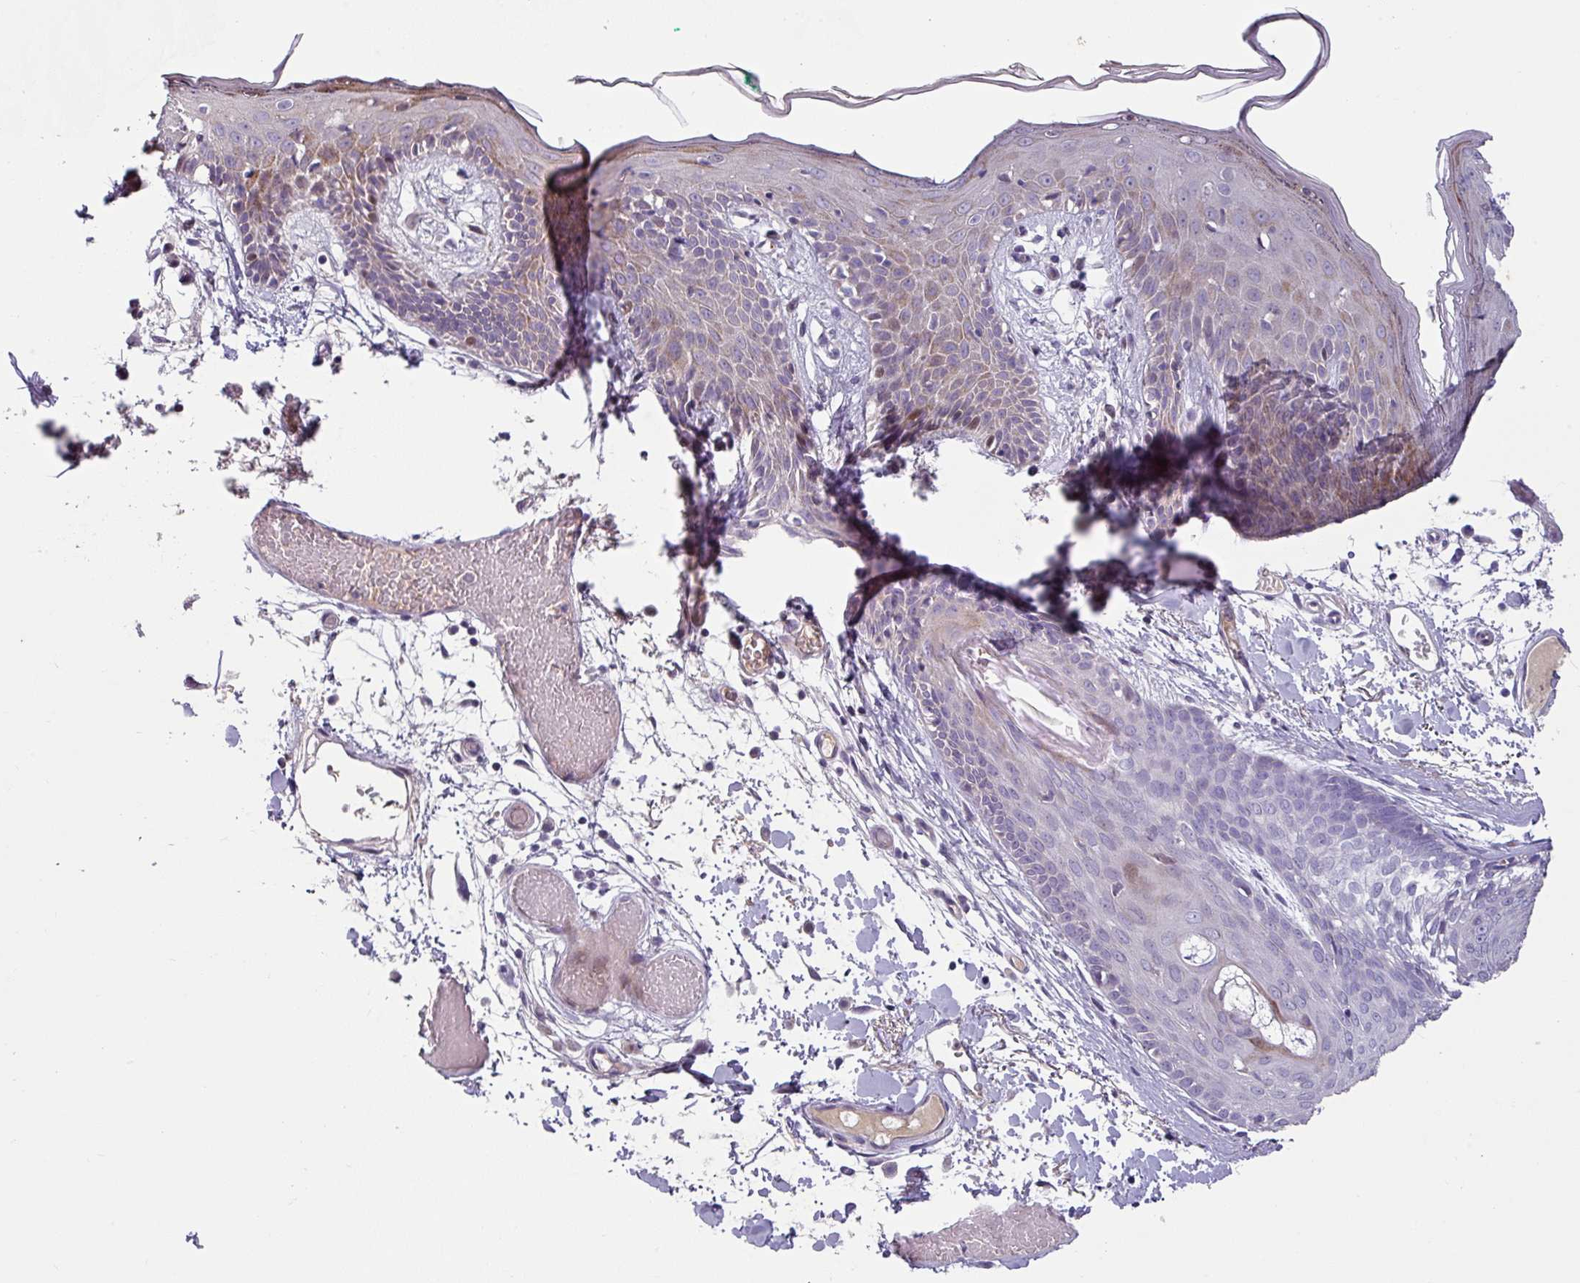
{"staining": {"intensity": "negative", "quantity": "none", "location": "none"}, "tissue": "skin", "cell_type": "Fibroblasts", "image_type": "normal", "snomed": [{"axis": "morphology", "description": "Normal tissue, NOS"}, {"axis": "topography", "description": "Skin"}], "caption": "Human skin stained for a protein using immunohistochemistry reveals no expression in fibroblasts.", "gene": "KLHL3", "patient": {"sex": "male", "age": 79}}